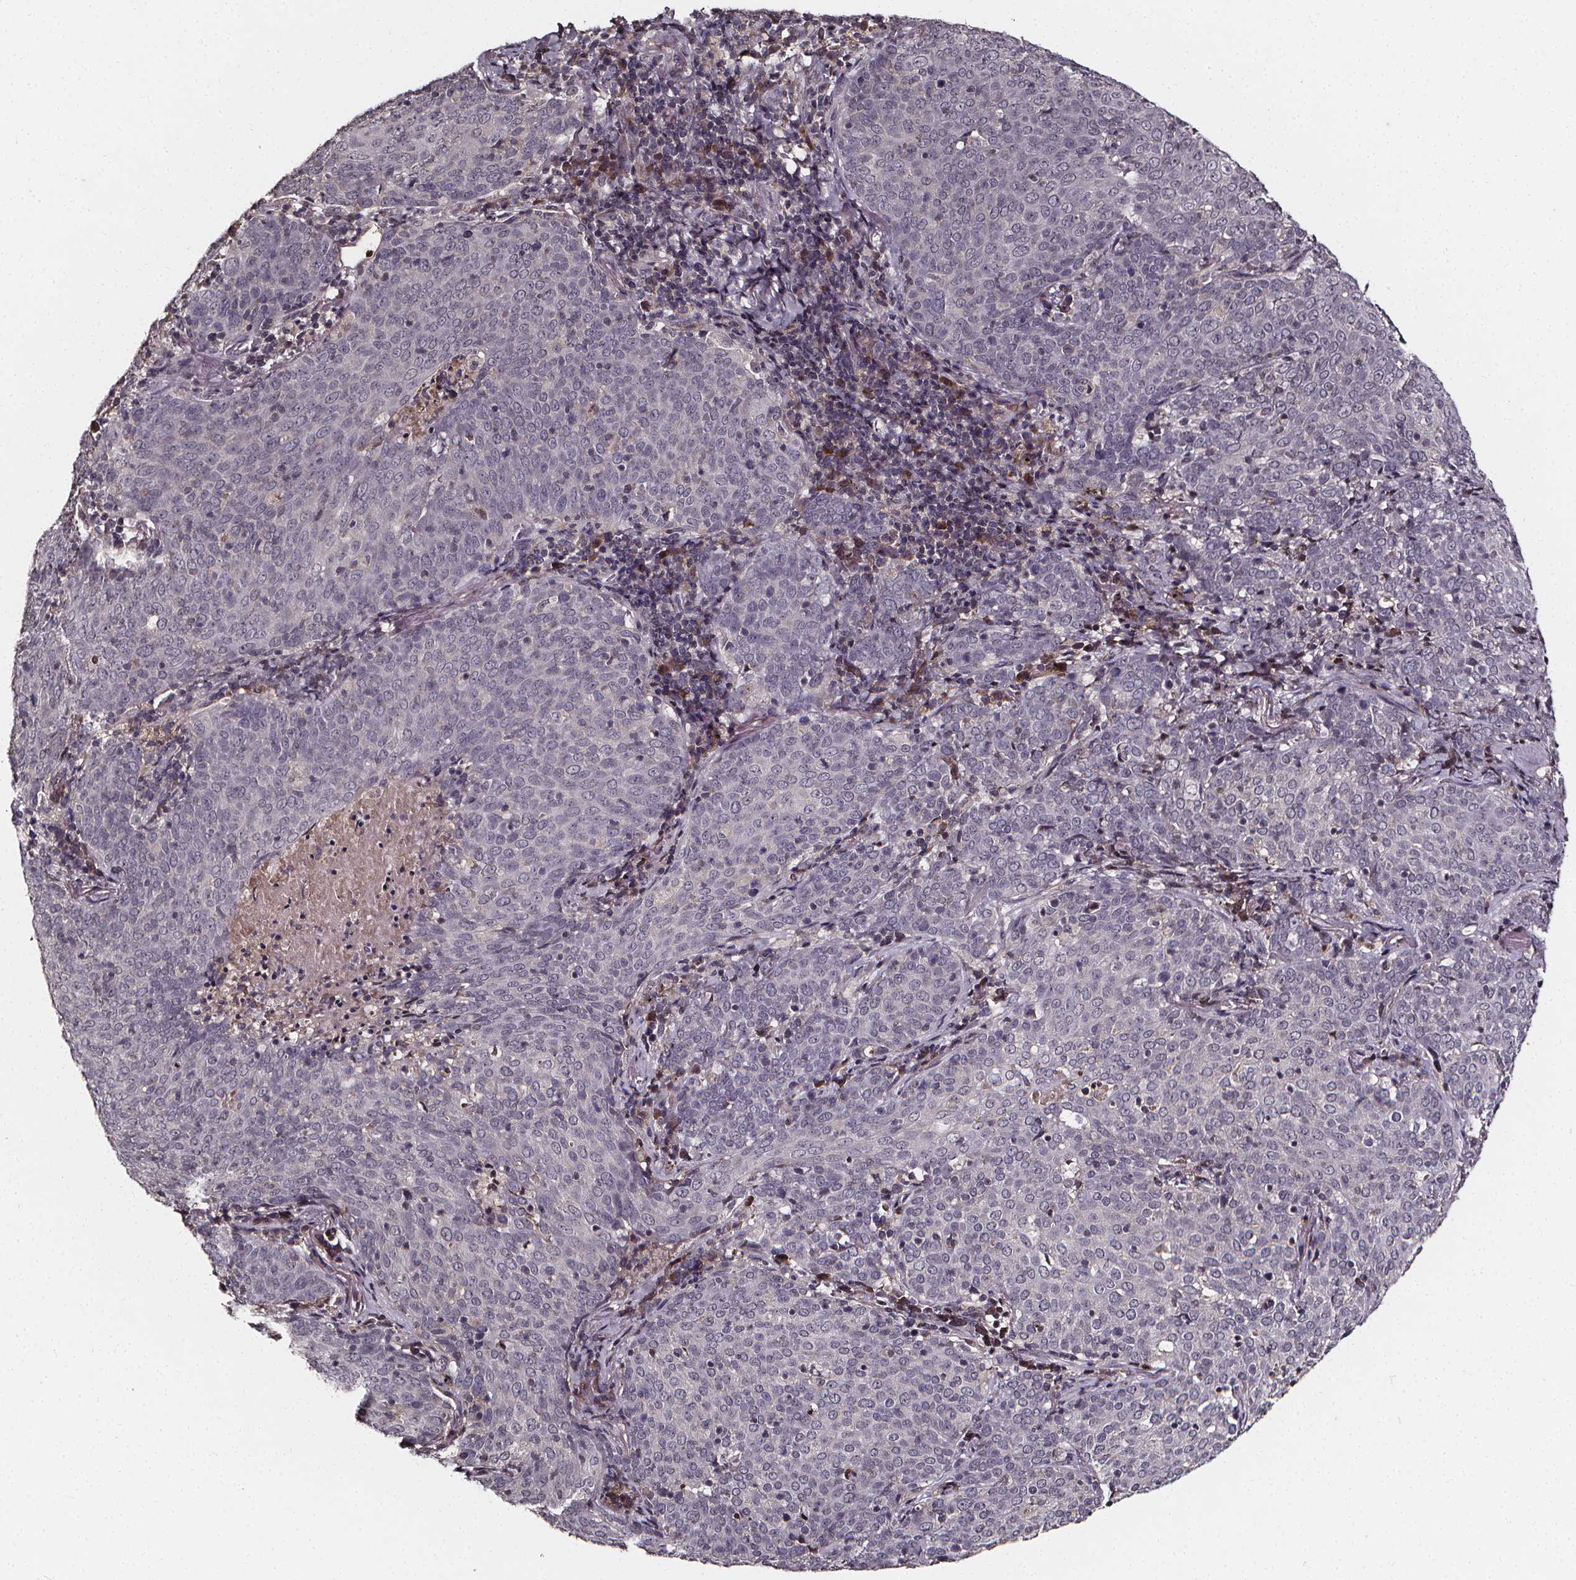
{"staining": {"intensity": "negative", "quantity": "none", "location": "none"}, "tissue": "lung cancer", "cell_type": "Tumor cells", "image_type": "cancer", "snomed": [{"axis": "morphology", "description": "Squamous cell carcinoma, NOS"}, {"axis": "topography", "description": "Lung"}], "caption": "Protein analysis of lung cancer (squamous cell carcinoma) demonstrates no significant staining in tumor cells.", "gene": "SPAG8", "patient": {"sex": "male", "age": 82}}